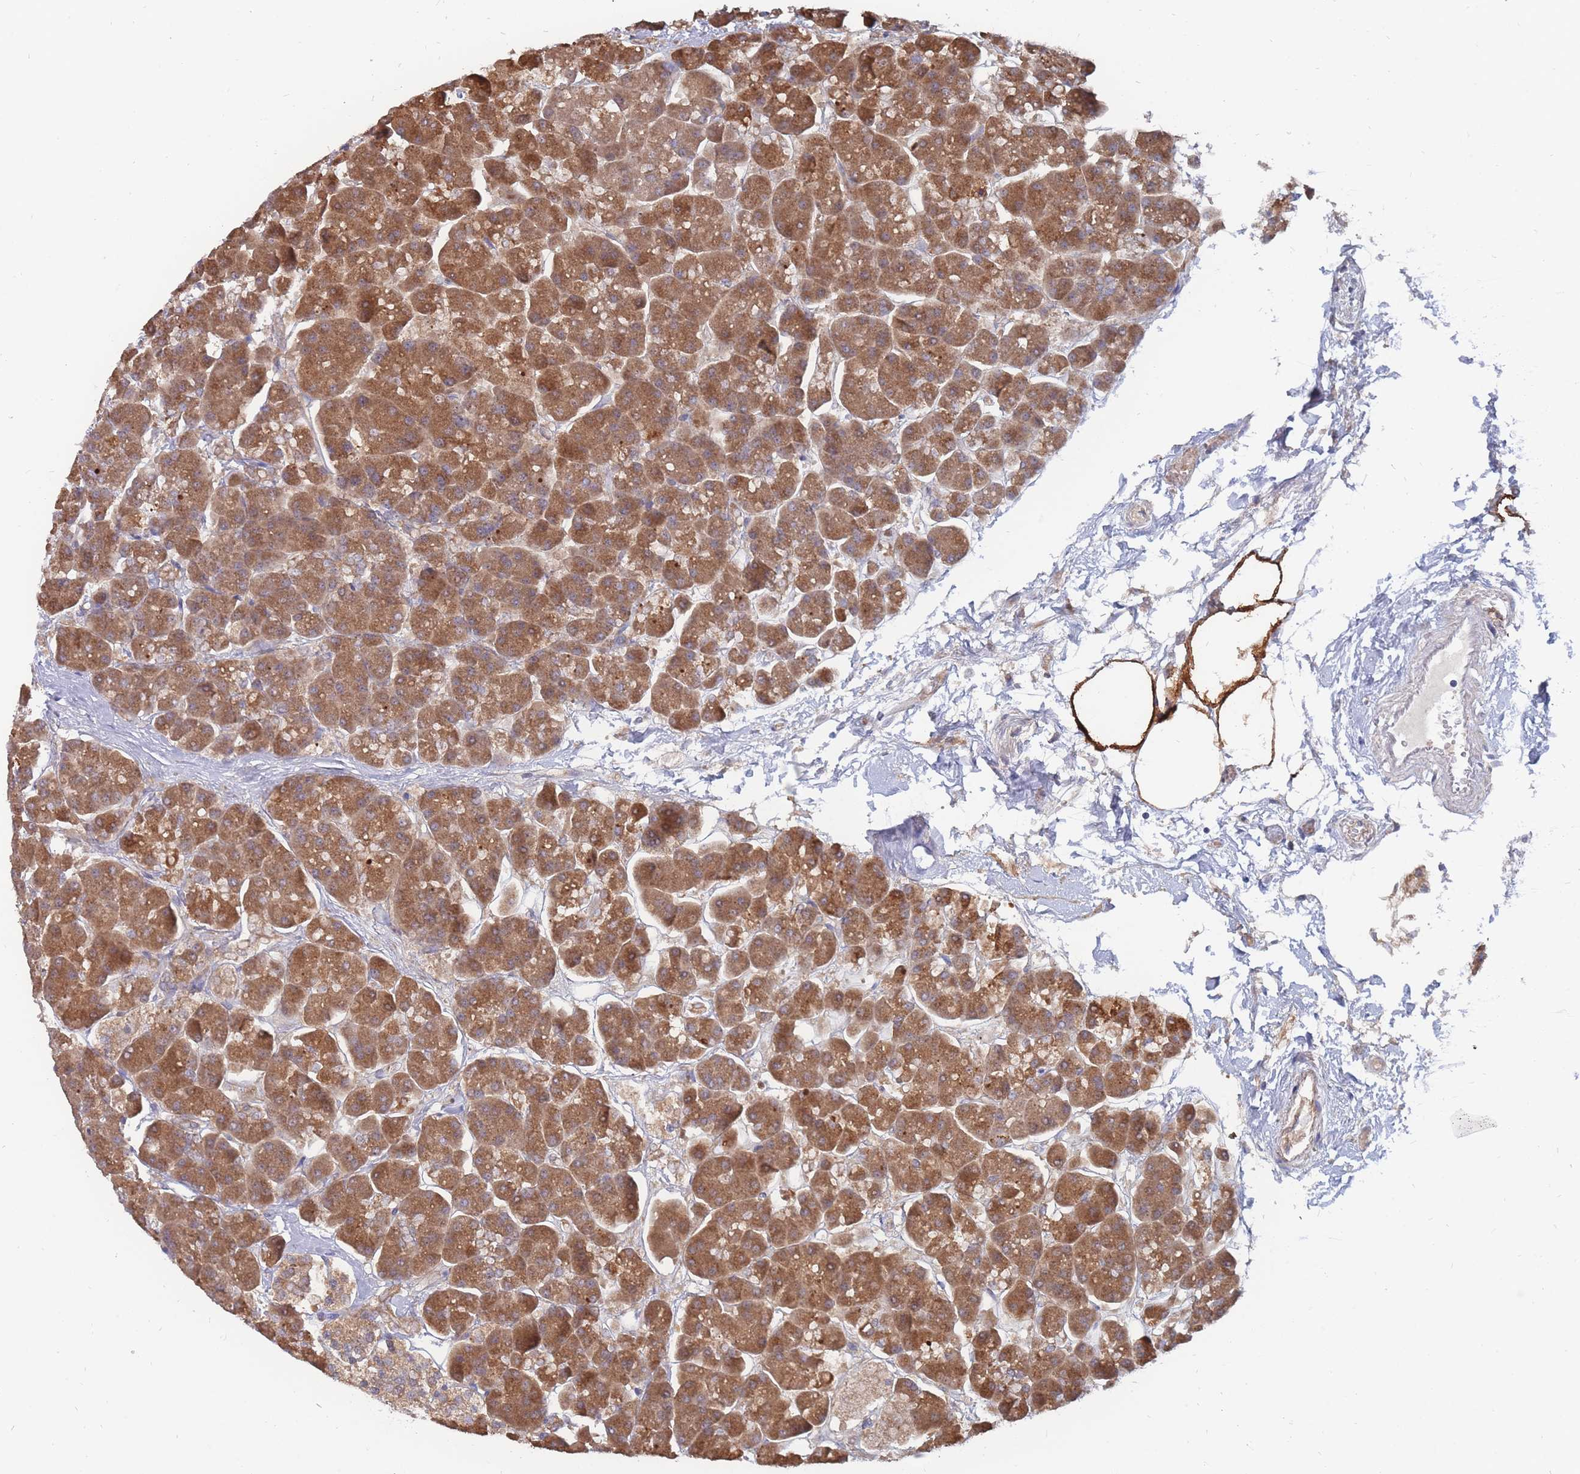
{"staining": {"intensity": "moderate", "quantity": ">75%", "location": "cytoplasmic/membranous"}, "tissue": "pancreas", "cell_type": "Exocrine glandular cells", "image_type": "normal", "snomed": [{"axis": "morphology", "description": "Normal tissue, NOS"}, {"axis": "topography", "description": "Pancreas"}, {"axis": "topography", "description": "Peripheral nerve tissue"}], "caption": "Exocrine glandular cells show medium levels of moderate cytoplasmic/membranous expression in approximately >75% of cells in normal human pancreas.", "gene": "NUB1", "patient": {"sex": "male", "age": 54}}